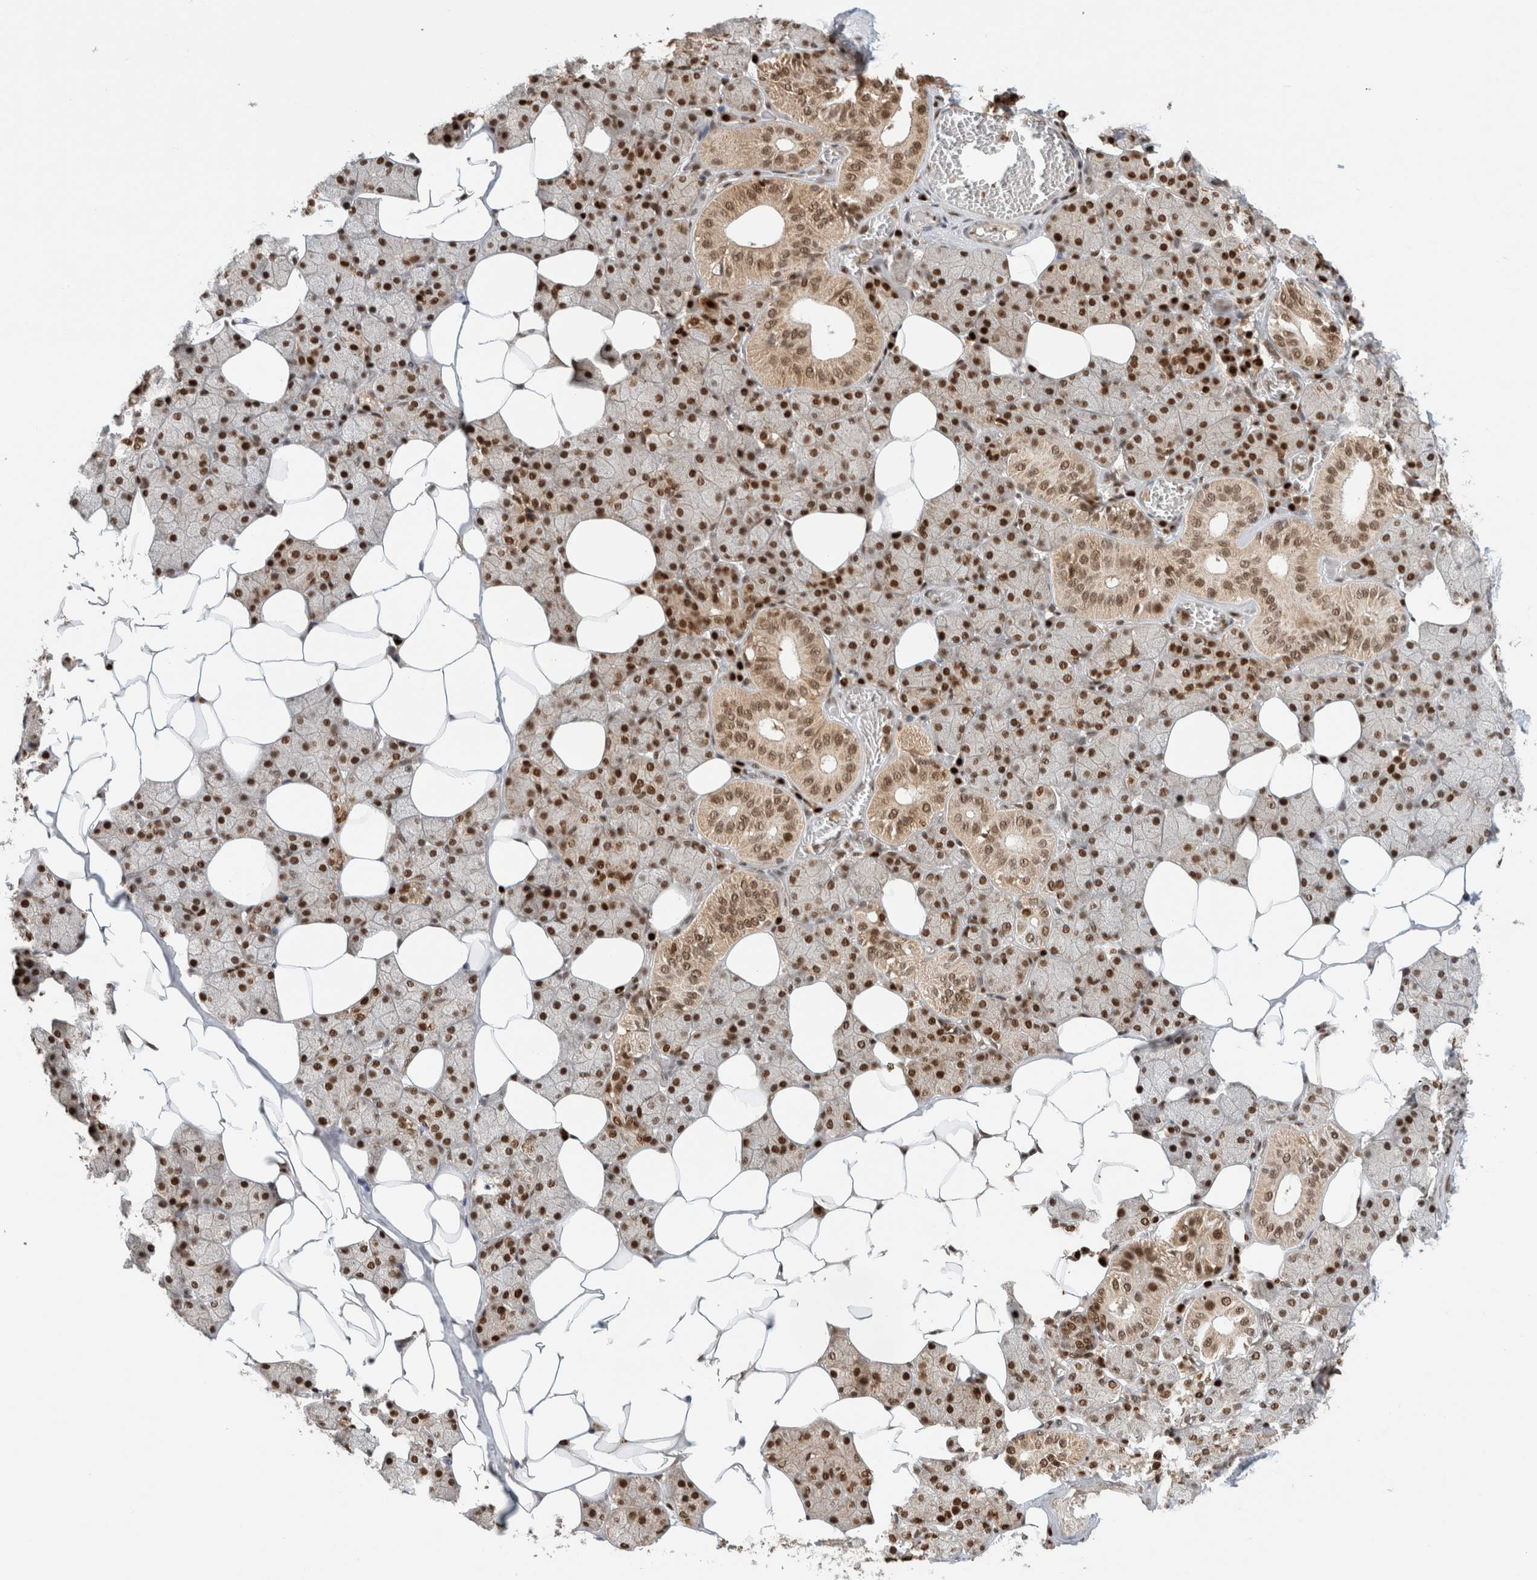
{"staining": {"intensity": "strong", "quantity": ">75%", "location": "cytoplasmic/membranous,nuclear"}, "tissue": "salivary gland", "cell_type": "Glandular cells", "image_type": "normal", "snomed": [{"axis": "morphology", "description": "Normal tissue, NOS"}, {"axis": "topography", "description": "Salivary gland"}], "caption": "Salivary gland stained with a brown dye displays strong cytoplasmic/membranous,nuclear positive positivity in approximately >75% of glandular cells.", "gene": "SNRNP40", "patient": {"sex": "female", "age": 33}}